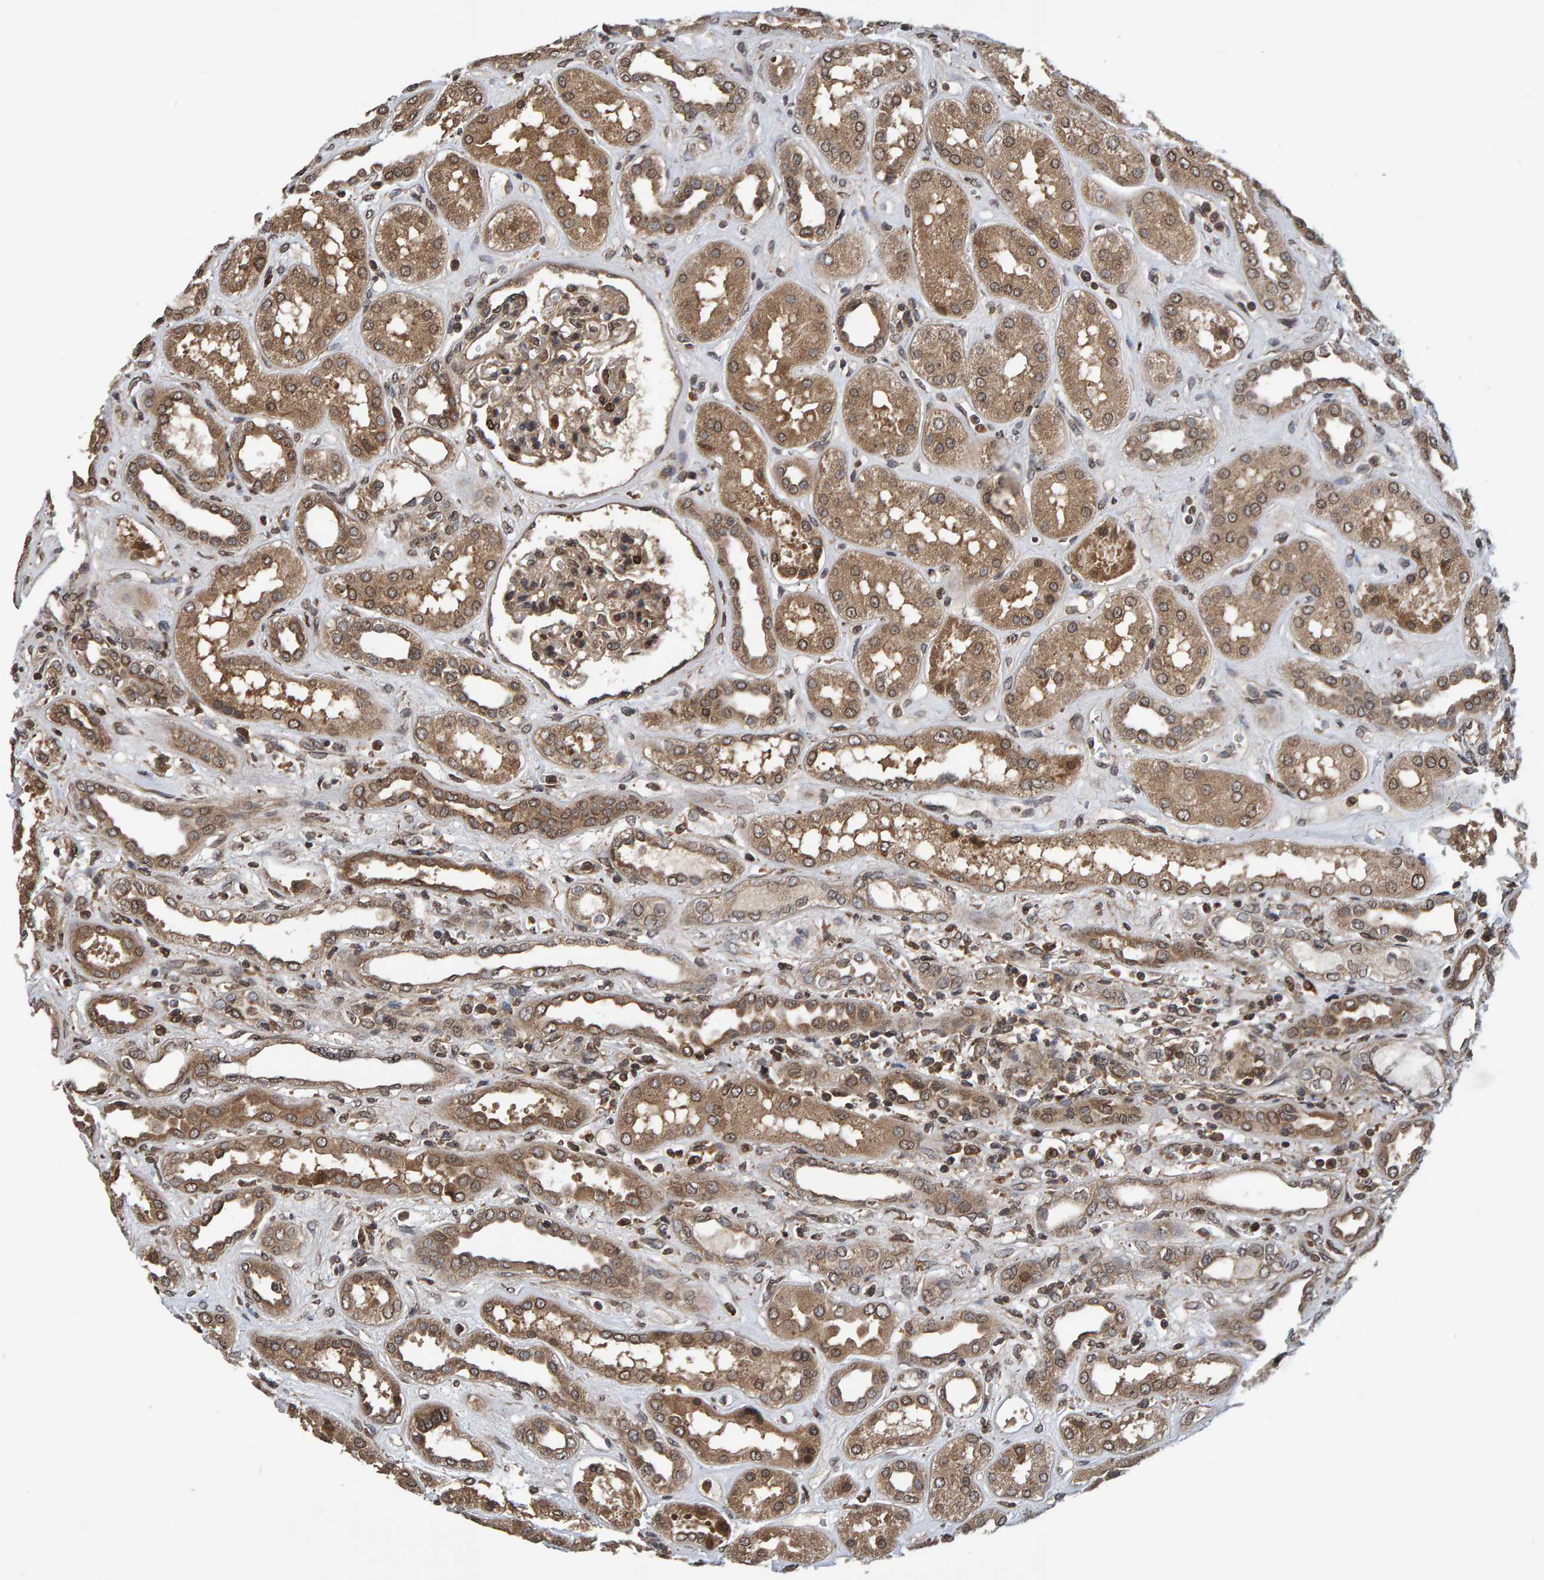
{"staining": {"intensity": "moderate", "quantity": ">75%", "location": "cytoplasmic/membranous,nuclear"}, "tissue": "kidney", "cell_type": "Cells in glomeruli", "image_type": "normal", "snomed": [{"axis": "morphology", "description": "Normal tissue, NOS"}, {"axis": "topography", "description": "Kidney"}], "caption": "Protein expression analysis of unremarkable human kidney reveals moderate cytoplasmic/membranous,nuclear positivity in about >75% of cells in glomeruli. The protein is shown in brown color, while the nuclei are stained blue.", "gene": "GAB2", "patient": {"sex": "male", "age": 59}}